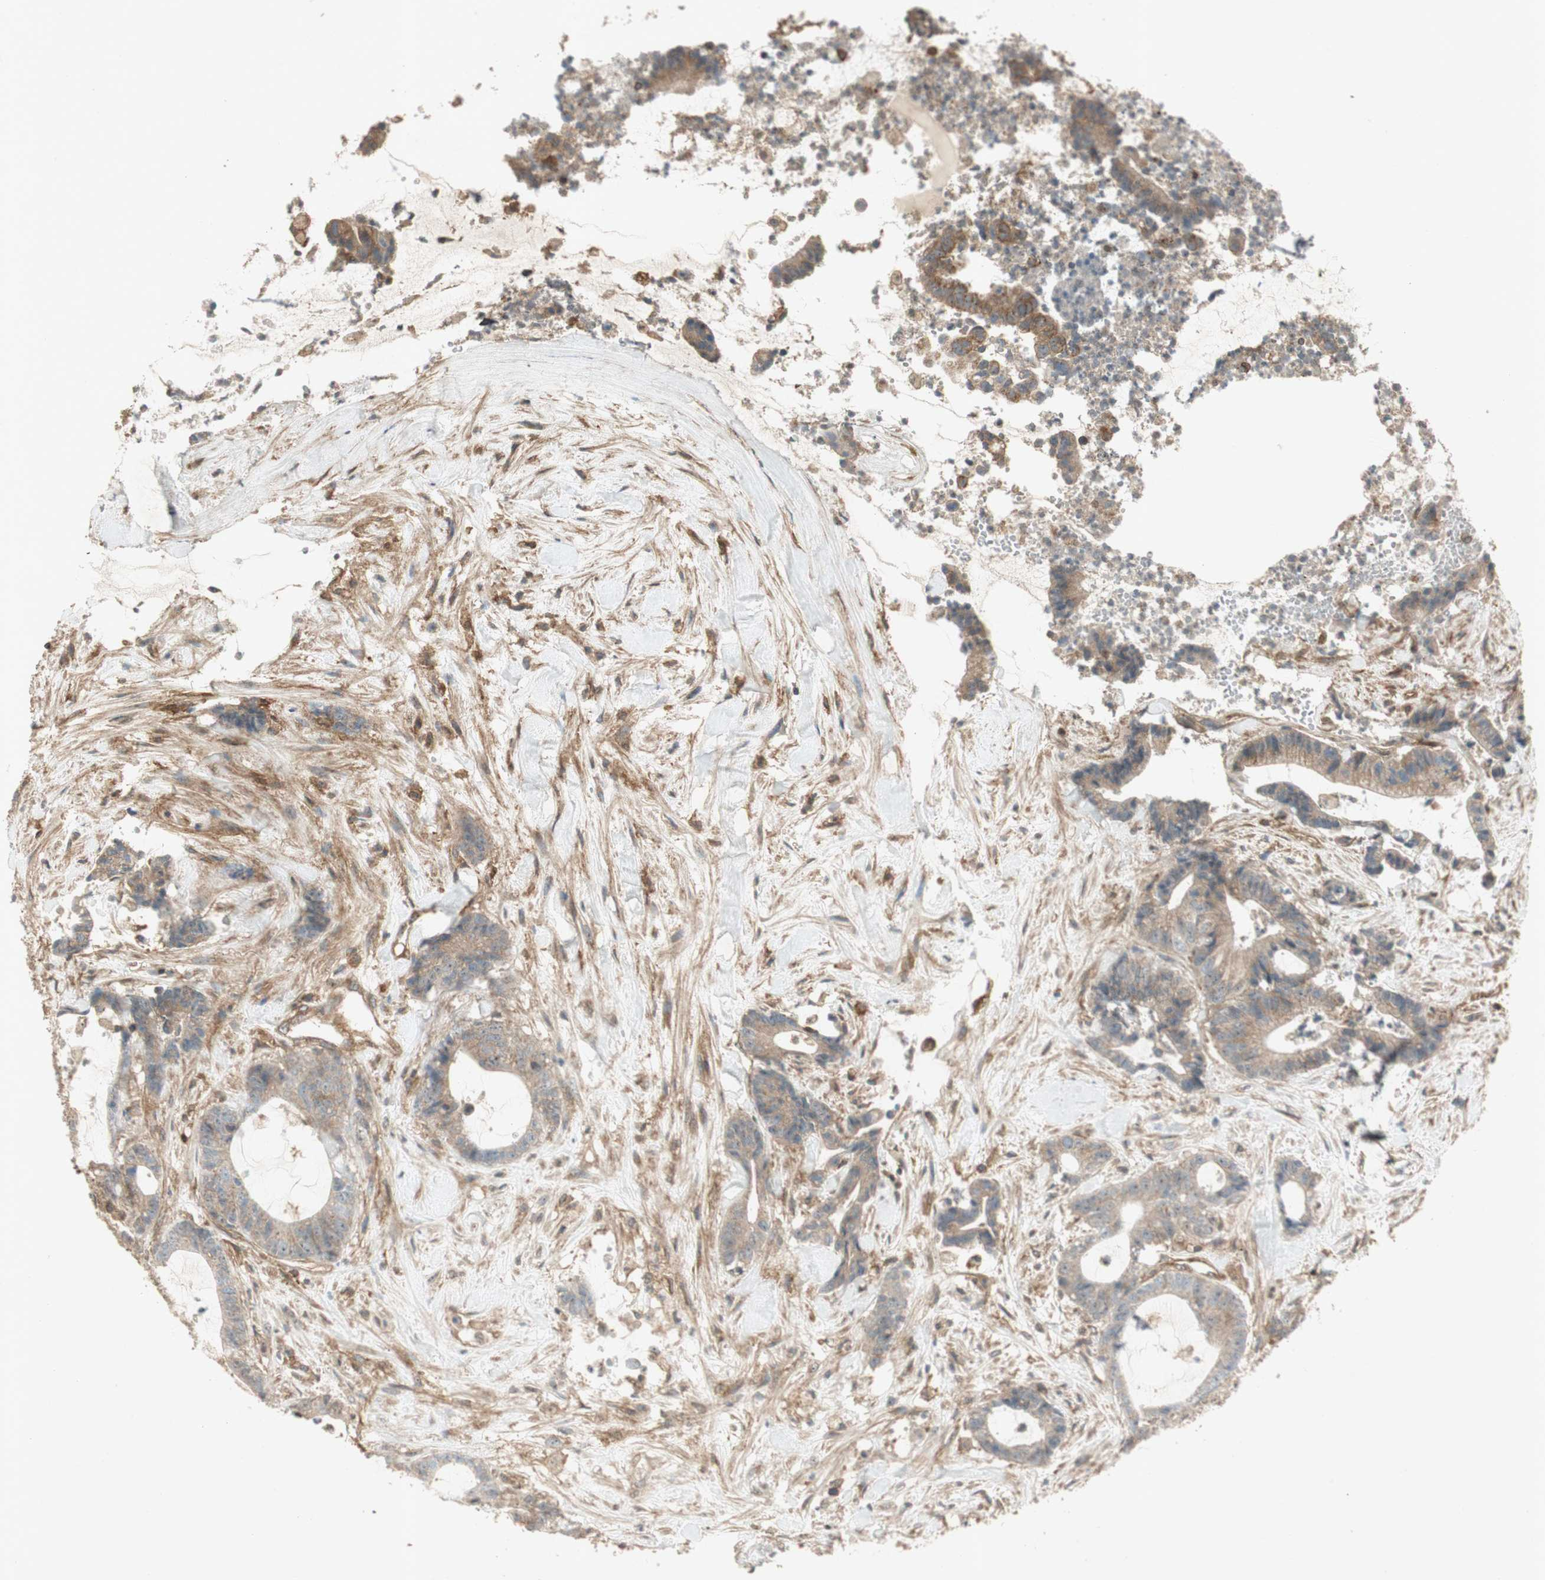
{"staining": {"intensity": "moderate", "quantity": ">75%", "location": "cytoplasmic/membranous"}, "tissue": "colorectal cancer", "cell_type": "Tumor cells", "image_type": "cancer", "snomed": [{"axis": "morphology", "description": "Adenocarcinoma, NOS"}, {"axis": "topography", "description": "Colon"}], "caption": "Tumor cells display medium levels of moderate cytoplasmic/membranous expression in approximately >75% of cells in colorectal adenocarcinoma. (DAB IHC with brightfield microscopy, high magnification).", "gene": "BTN3A3", "patient": {"sex": "female", "age": 84}}